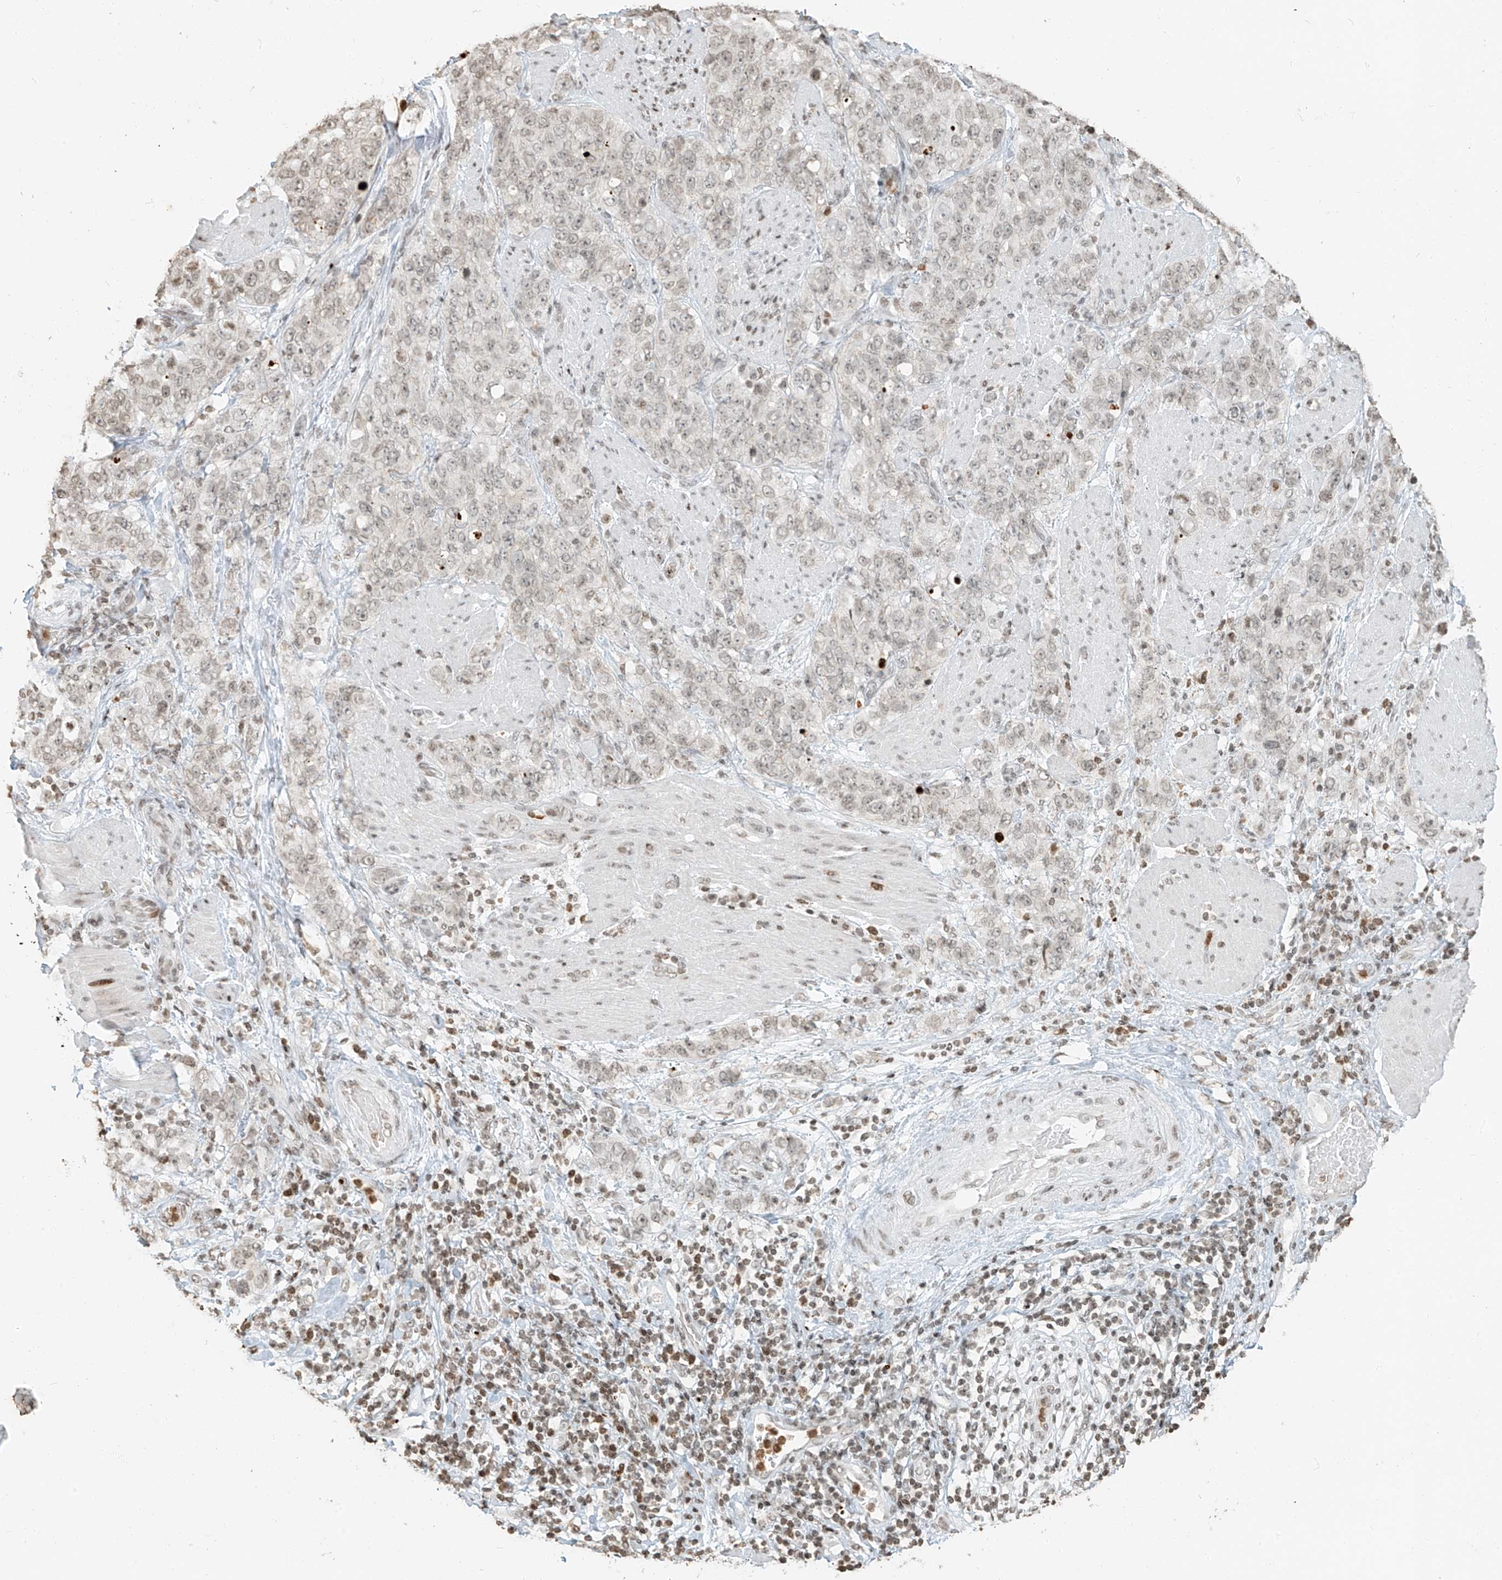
{"staining": {"intensity": "weak", "quantity": "<25%", "location": "nuclear"}, "tissue": "stomach cancer", "cell_type": "Tumor cells", "image_type": "cancer", "snomed": [{"axis": "morphology", "description": "Adenocarcinoma, NOS"}, {"axis": "topography", "description": "Stomach"}], "caption": "A photomicrograph of human stomach cancer (adenocarcinoma) is negative for staining in tumor cells.", "gene": "C17orf58", "patient": {"sex": "male", "age": 48}}